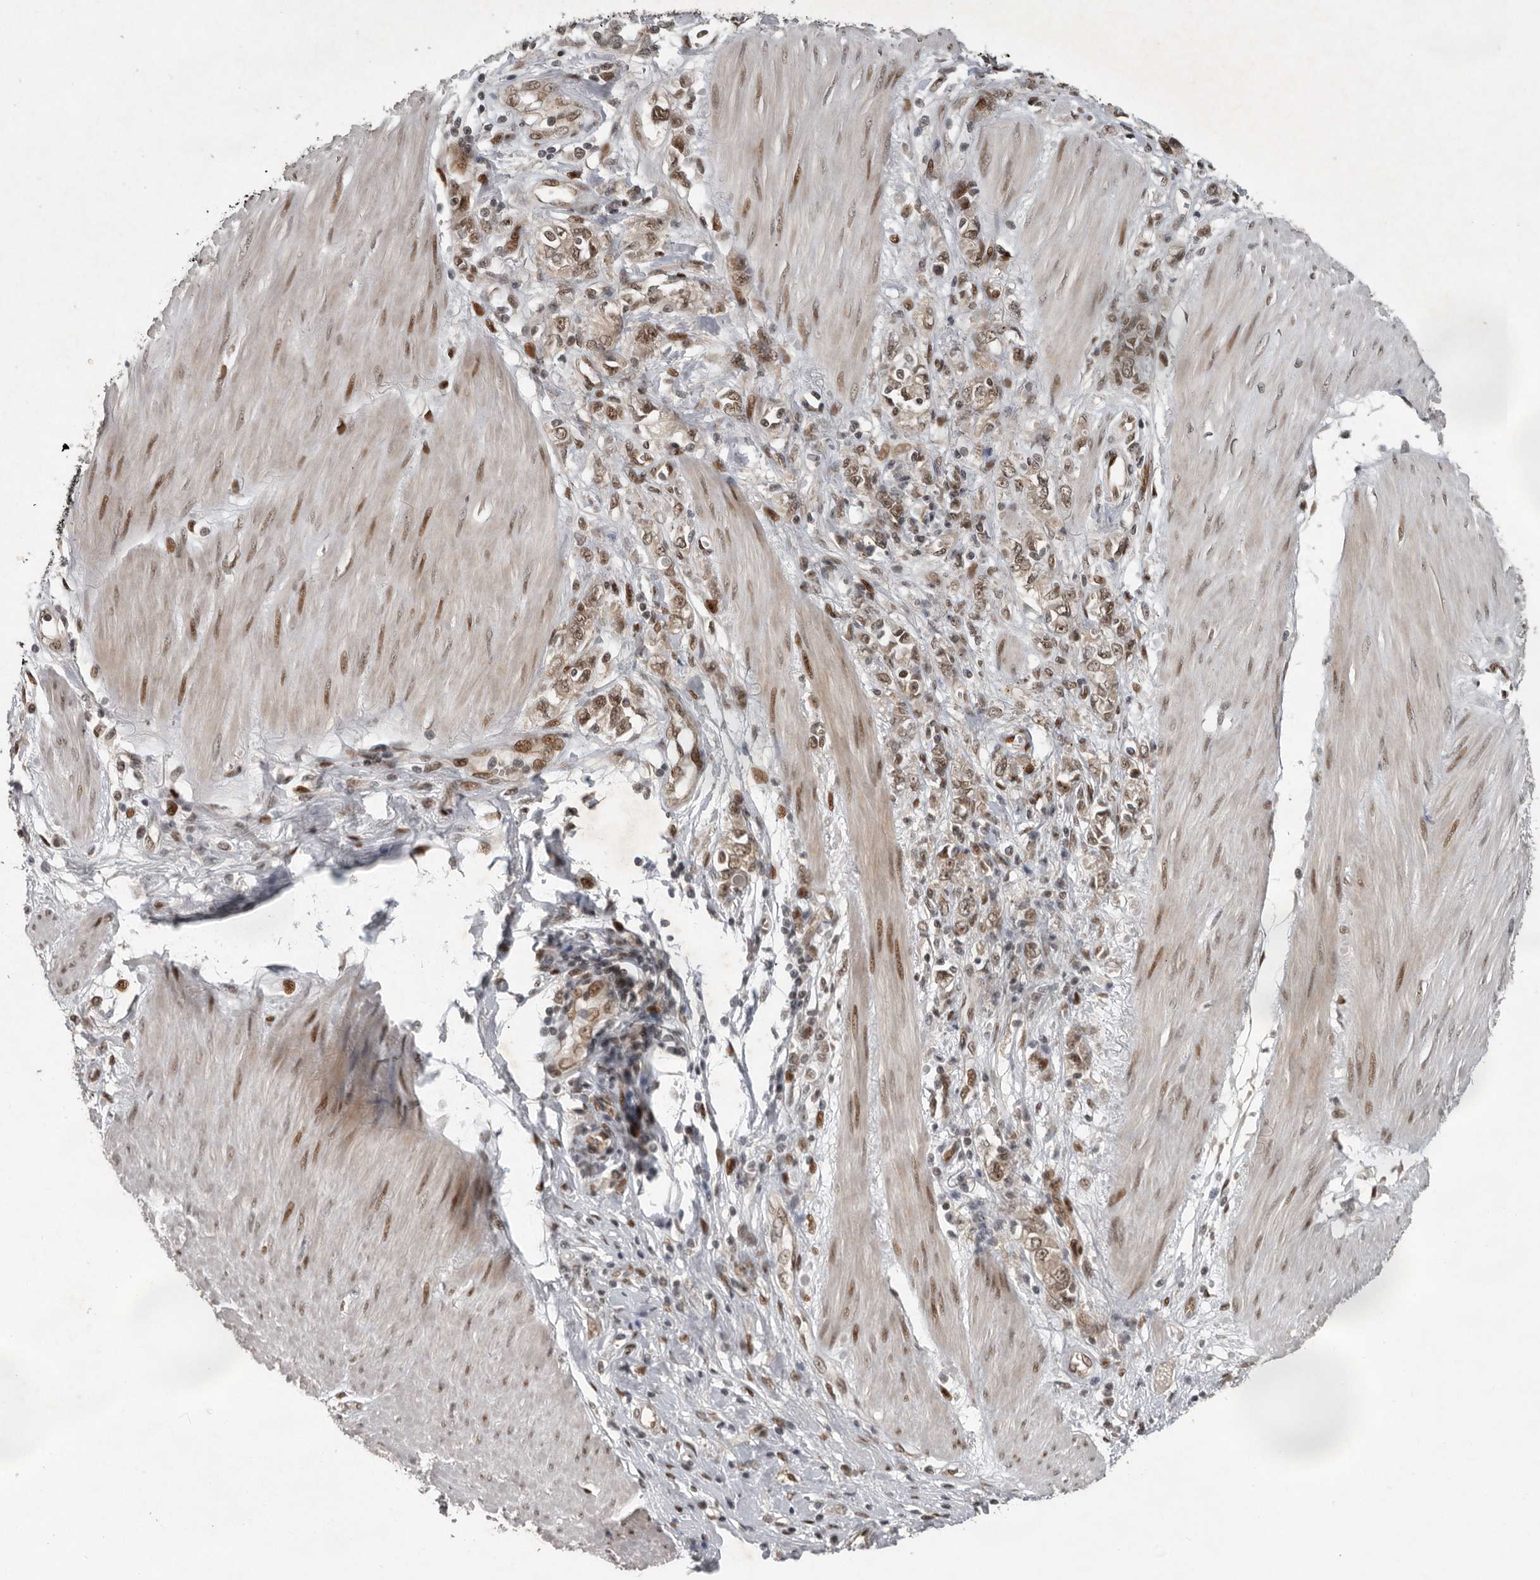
{"staining": {"intensity": "weak", "quantity": ">75%", "location": "cytoplasmic/membranous,nuclear"}, "tissue": "stomach cancer", "cell_type": "Tumor cells", "image_type": "cancer", "snomed": [{"axis": "morphology", "description": "Adenocarcinoma, NOS"}, {"axis": "topography", "description": "Stomach"}], "caption": "Immunohistochemical staining of stomach adenocarcinoma shows low levels of weak cytoplasmic/membranous and nuclear positivity in approximately >75% of tumor cells.", "gene": "CDC27", "patient": {"sex": "female", "age": 76}}